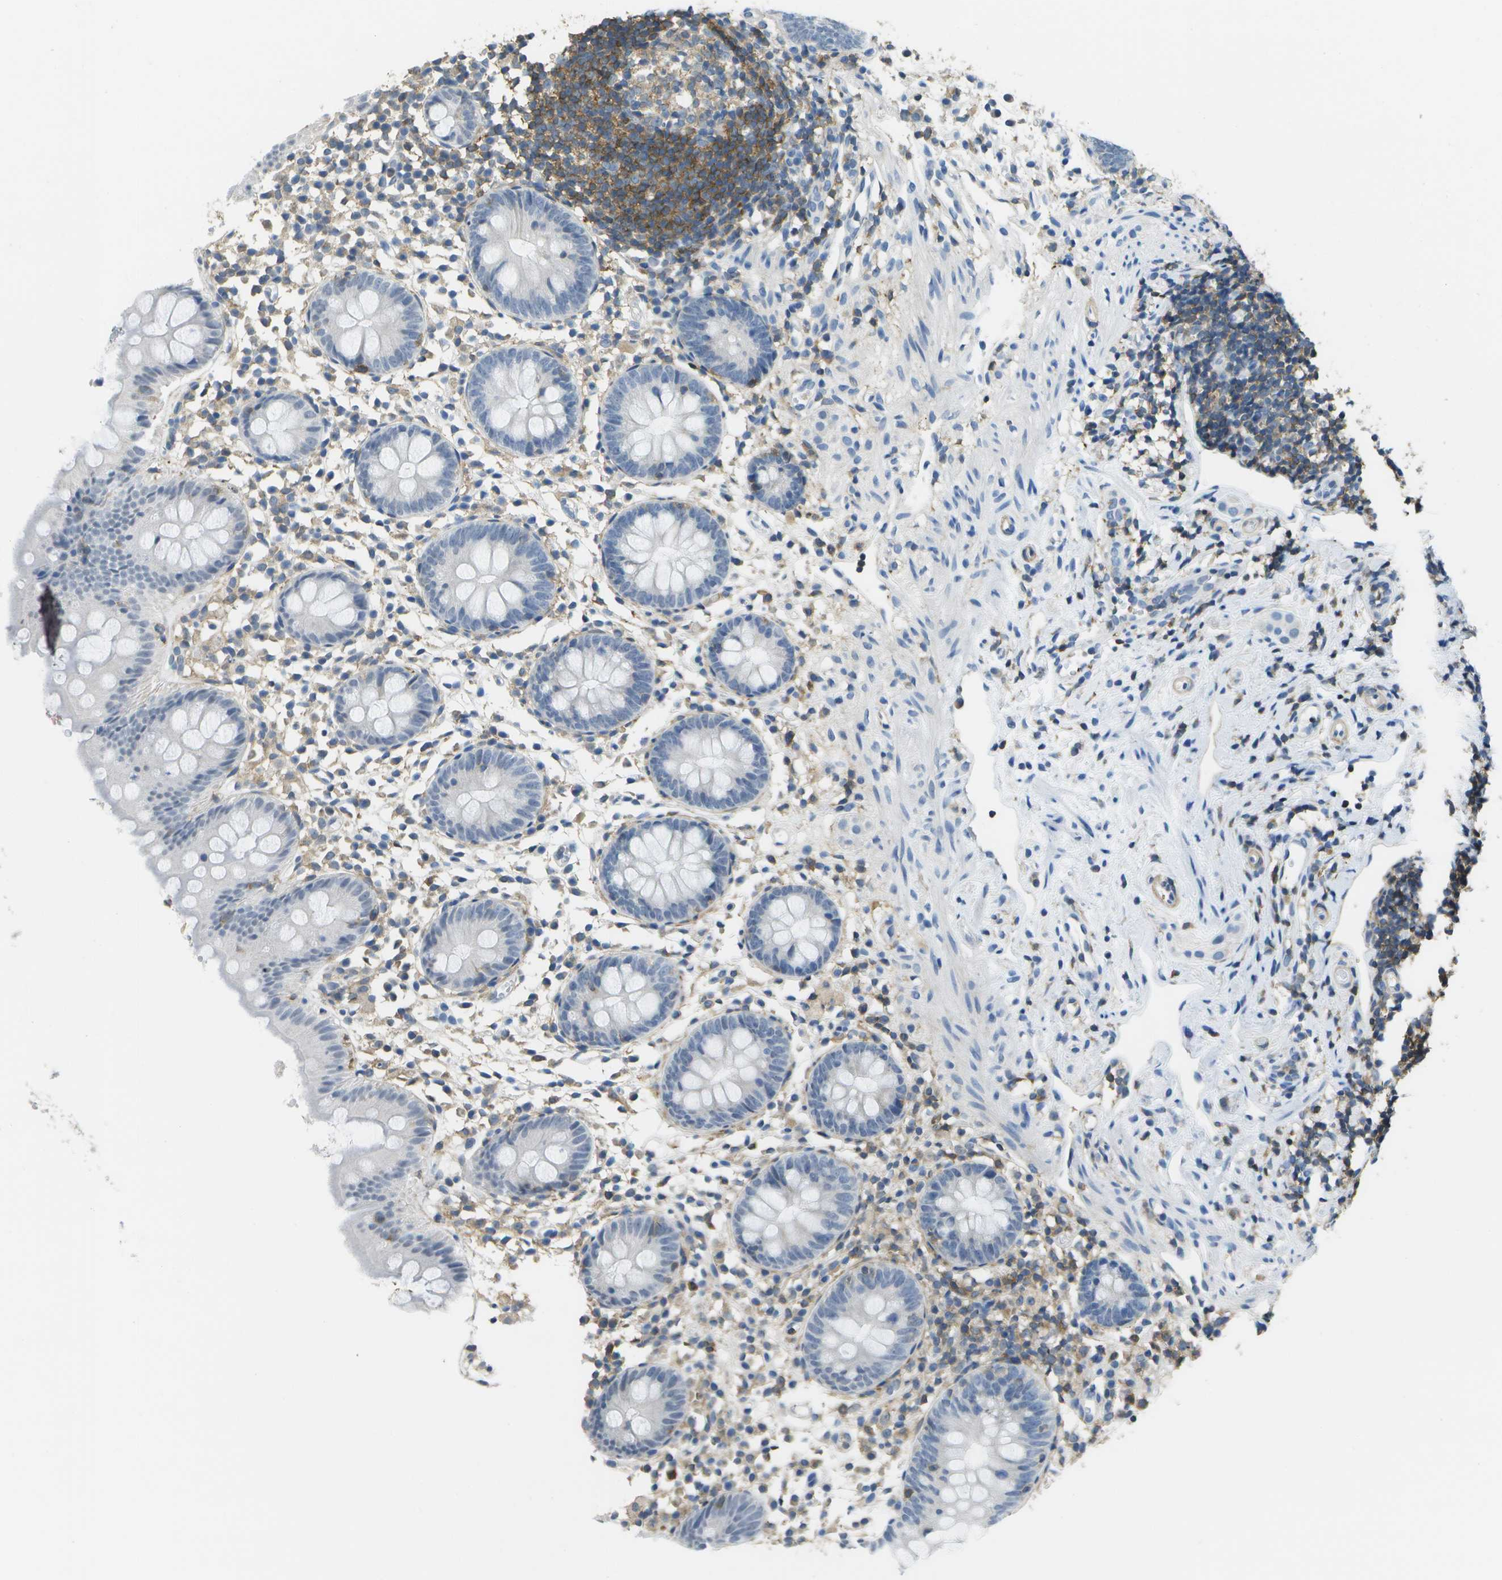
{"staining": {"intensity": "negative", "quantity": "none", "location": "none"}, "tissue": "appendix", "cell_type": "Glandular cells", "image_type": "normal", "snomed": [{"axis": "morphology", "description": "Normal tissue, NOS"}, {"axis": "topography", "description": "Appendix"}], "caption": "A photomicrograph of appendix stained for a protein exhibits no brown staining in glandular cells. (Brightfield microscopy of DAB (3,3'-diaminobenzidine) IHC at high magnification).", "gene": "RCSD1", "patient": {"sex": "female", "age": 20}}